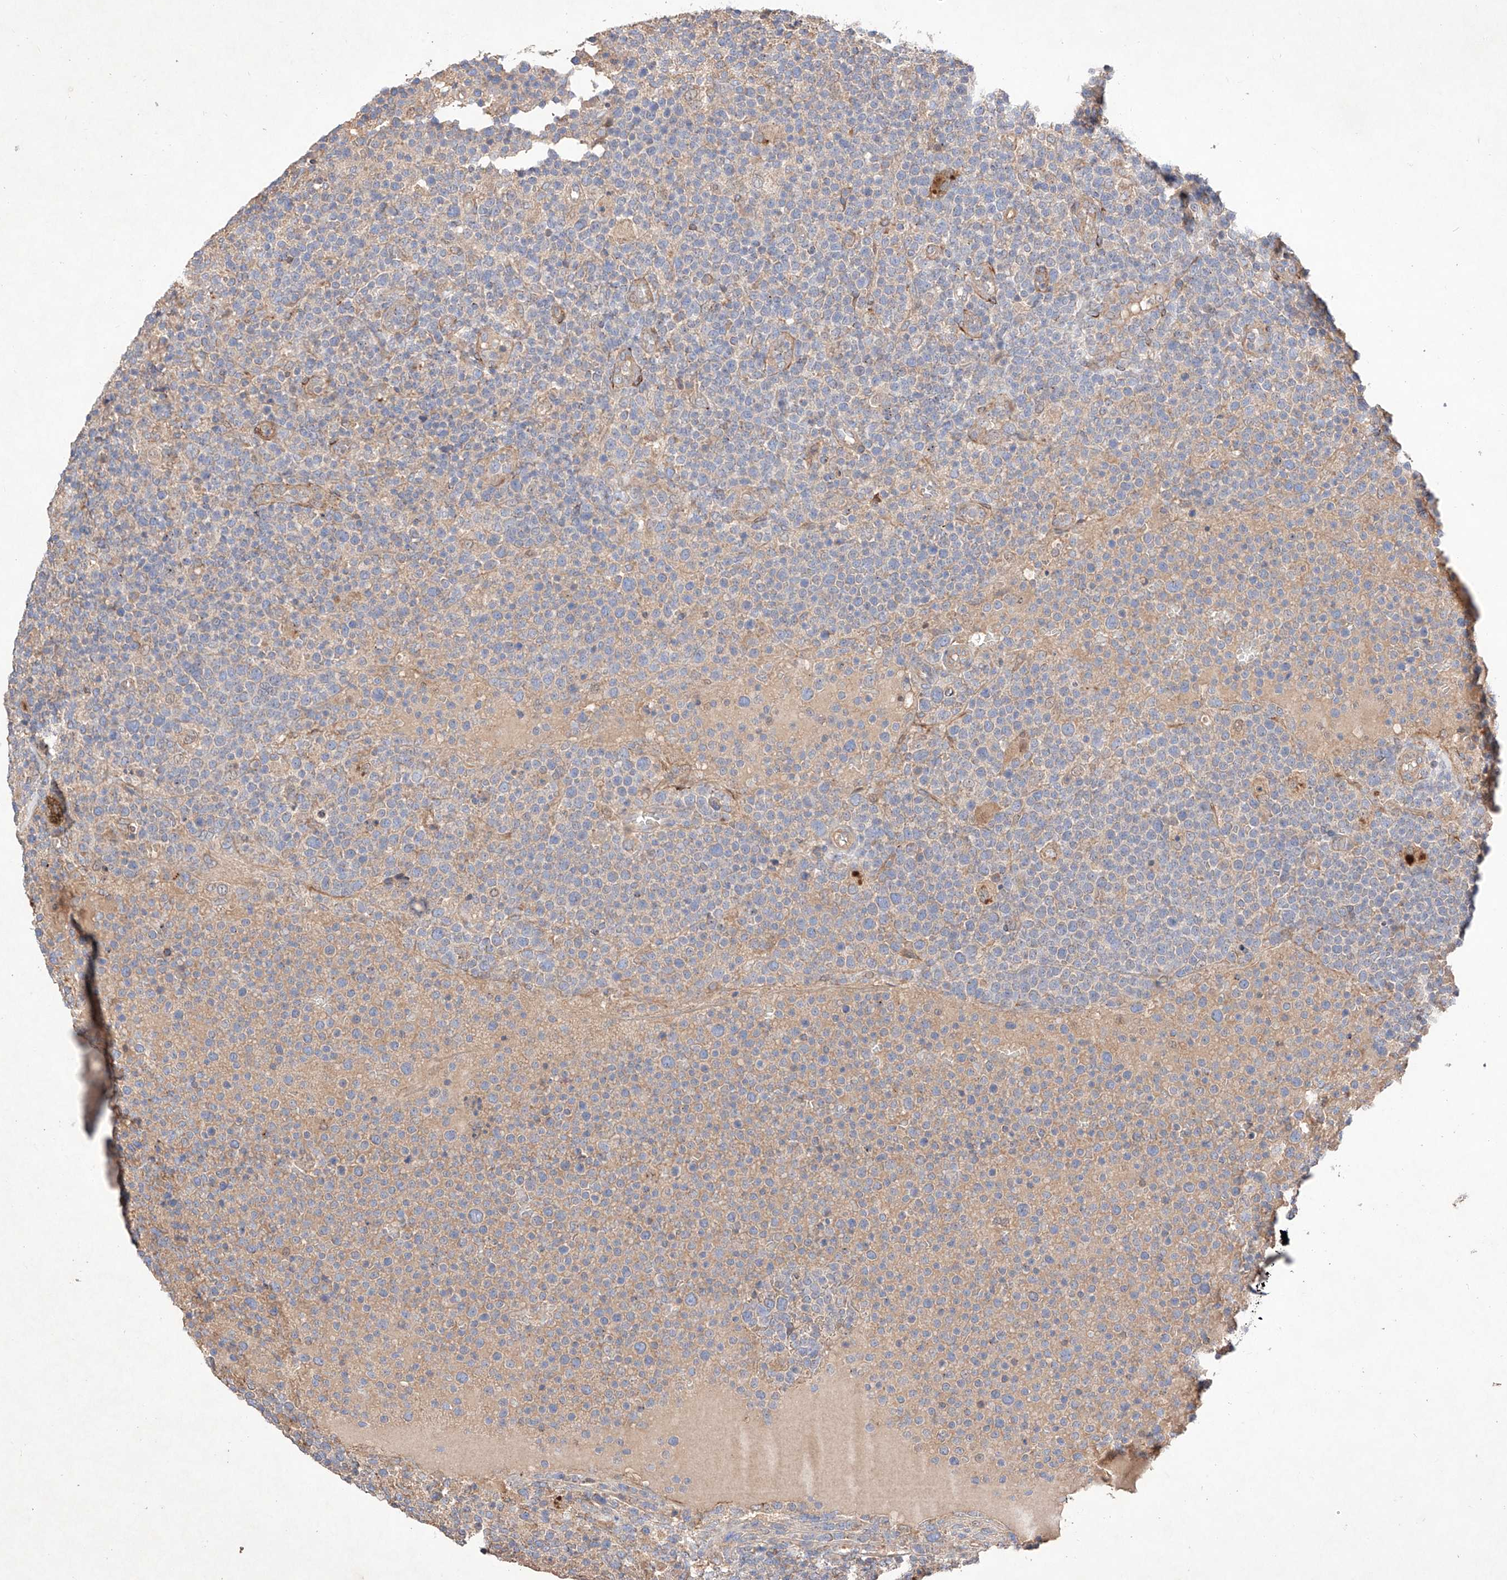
{"staining": {"intensity": "negative", "quantity": "none", "location": "none"}, "tissue": "lymphoma", "cell_type": "Tumor cells", "image_type": "cancer", "snomed": [{"axis": "morphology", "description": "Malignant lymphoma, non-Hodgkin's type, High grade"}, {"axis": "topography", "description": "Lymph node"}], "caption": "The IHC histopathology image has no significant expression in tumor cells of lymphoma tissue. The staining was performed using DAB (3,3'-diaminobenzidine) to visualize the protein expression in brown, while the nuclei were stained in blue with hematoxylin (Magnification: 20x).", "gene": "C6orf62", "patient": {"sex": "male", "age": 61}}